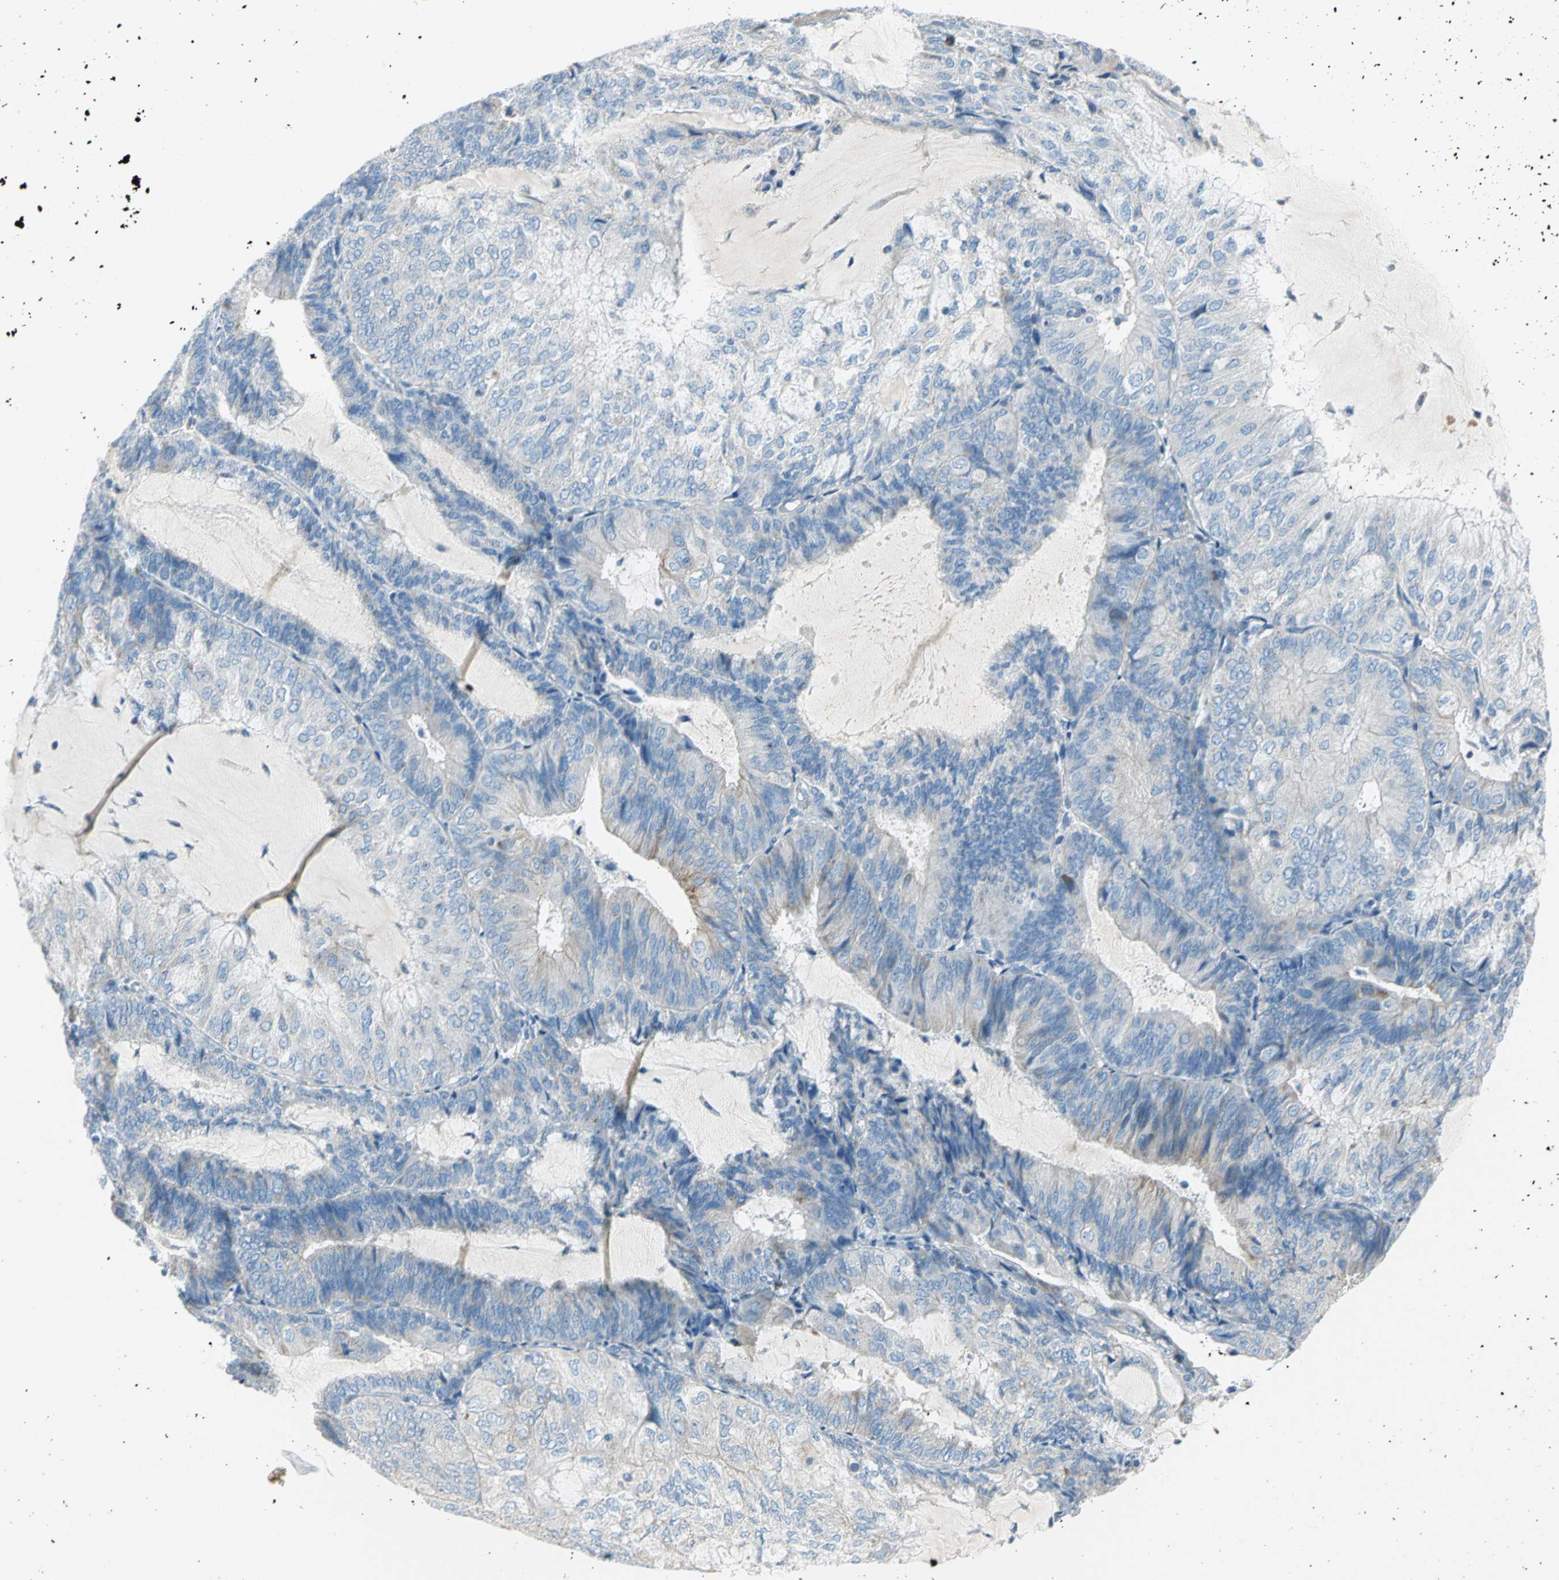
{"staining": {"intensity": "weak", "quantity": "<25%", "location": "cytoplasmic/membranous"}, "tissue": "endometrial cancer", "cell_type": "Tumor cells", "image_type": "cancer", "snomed": [{"axis": "morphology", "description": "Adenocarcinoma, NOS"}, {"axis": "topography", "description": "Endometrium"}], "caption": "Tumor cells are negative for protein expression in human adenocarcinoma (endometrial).", "gene": "ALOX15", "patient": {"sex": "female", "age": 81}}